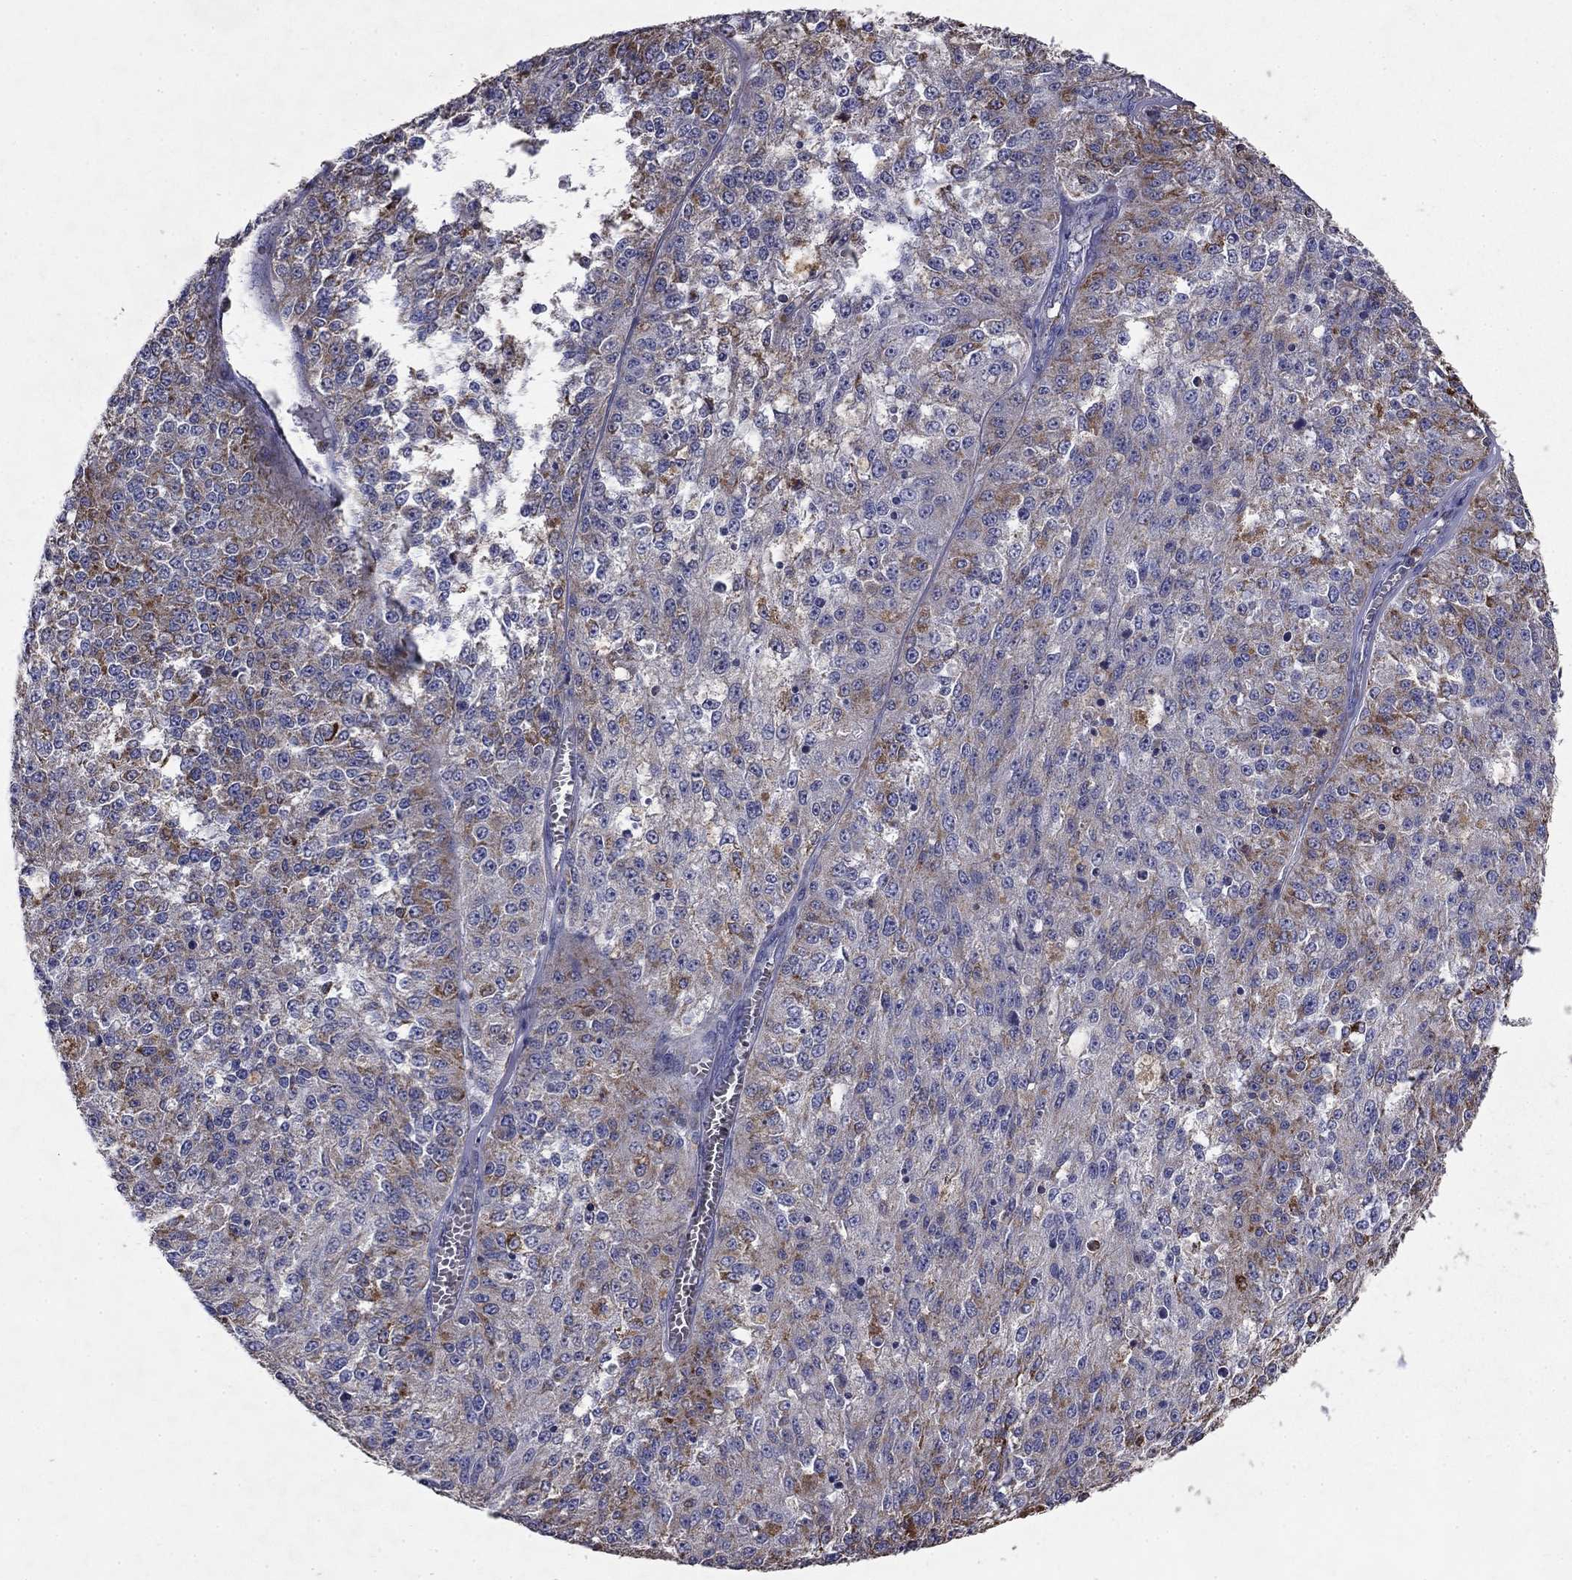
{"staining": {"intensity": "moderate", "quantity": "25%-75%", "location": "cytoplasmic/membranous"}, "tissue": "melanoma", "cell_type": "Tumor cells", "image_type": "cancer", "snomed": [{"axis": "morphology", "description": "Malignant melanoma, Metastatic site"}, {"axis": "topography", "description": "Lymph node"}], "caption": "High-magnification brightfield microscopy of malignant melanoma (metastatic site) stained with DAB (brown) and counterstained with hematoxylin (blue). tumor cells exhibit moderate cytoplasmic/membranous staining is seen in about25%-75% of cells.", "gene": "NDUFA4L2", "patient": {"sex": "female", "age": 64}}